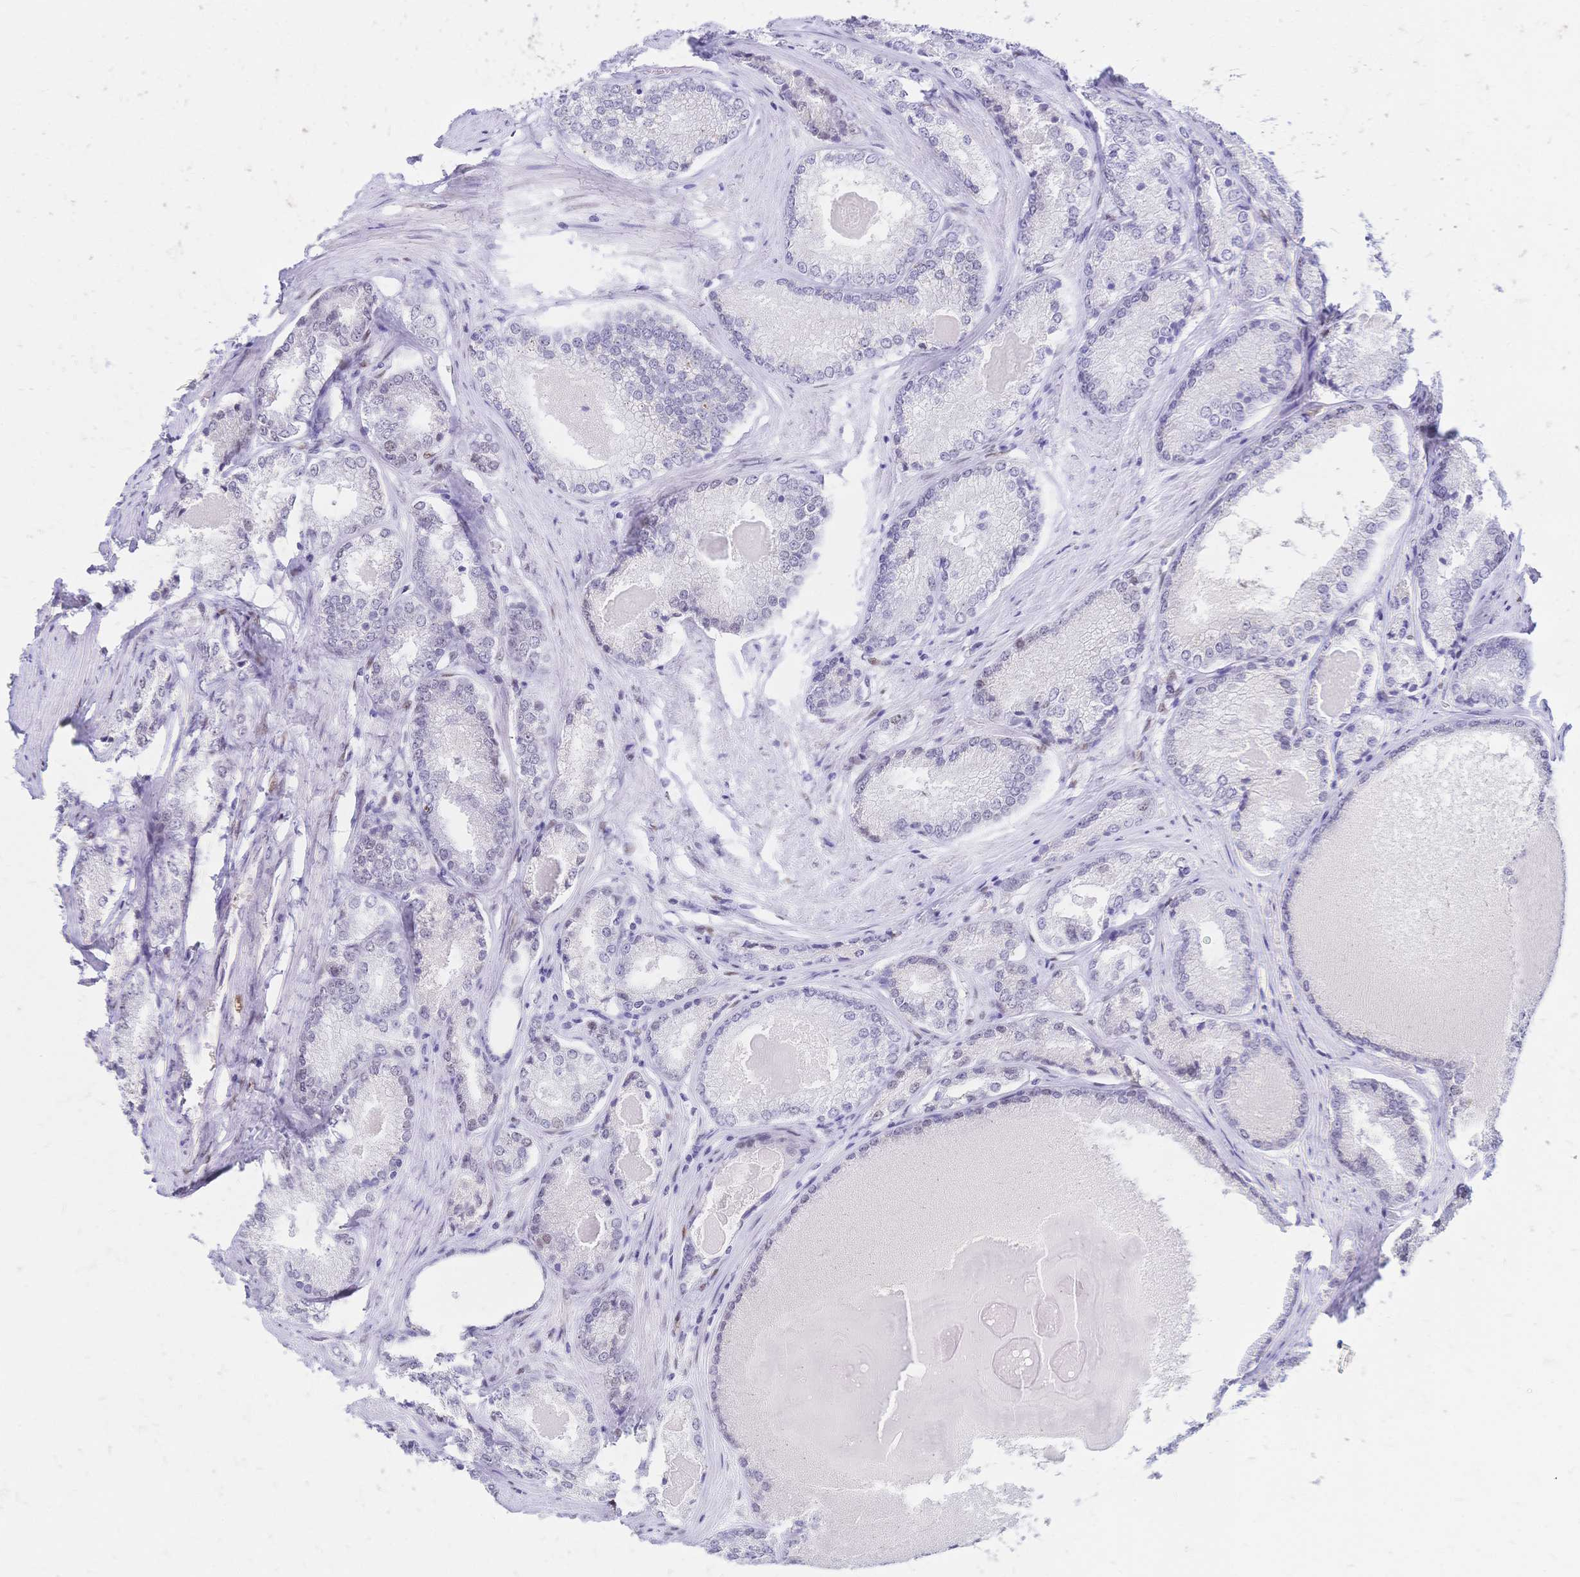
{"staining": {"intensity": "negative", "quantity": "none", "location": "none"}, "tissue": "prostate cancer", "cell_type": "Tumor cells", "image_type": "cancer", "snomed": [{"axis": "morphology", "description": "Adenocarcinoma, NOS"}, {"axis": "morphology", "description": "Adenocarcinoma, Low grade"}, {"axis": "topography", "description": "Prostate"}], "caption": "Immunohistochemistry micrograph of human prostate cancer stained for a protein (brown), which reveals no expression in tumor cells. Nuclei are stained in blue.", "gene": "NFIC", "patient": {"sex": "male", "age": 68}}